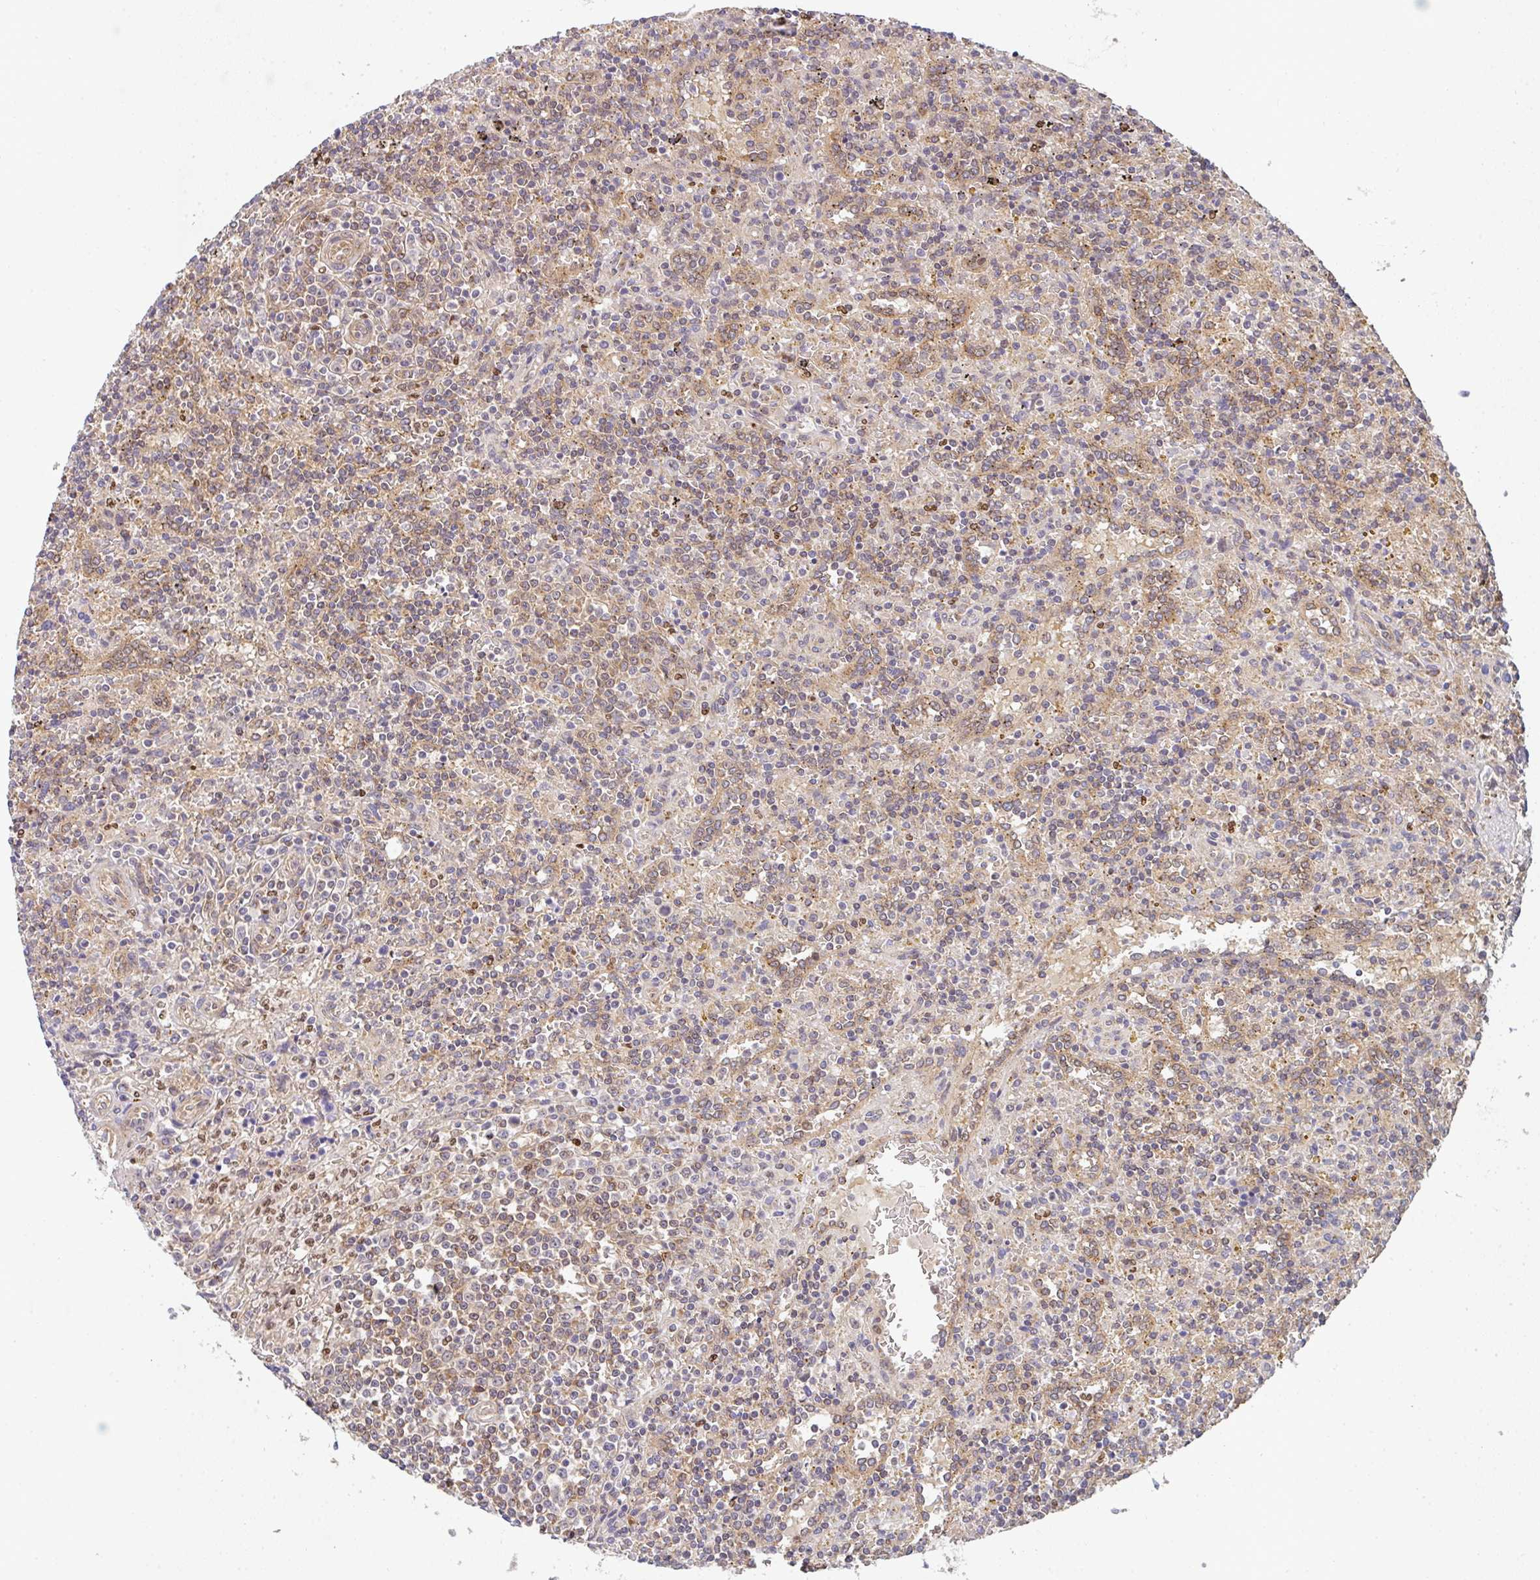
{"staining": {"intensity": "weak", "quantity": "25%-75%", "location": "cytoplasmic/membranous,nuclear"}, "tissue": "lymphoma", "cell_type": "Tumor cells", "image_type": "cancer", "snomed": [{"axis": "morphology", "description": "Malignant lymphoma, non-Hodgkin's type, Low grade"}, {"axis": "topography", "description": "Spleen"}], "caption": "IHC of human lymphoma exhibits low levels of weak cytoplasmic/membranous and nuclear staining in about 25%-75% of tumor cells.", "gene": "SIMC1", "patient": {"sex": "male", "age": 67}}